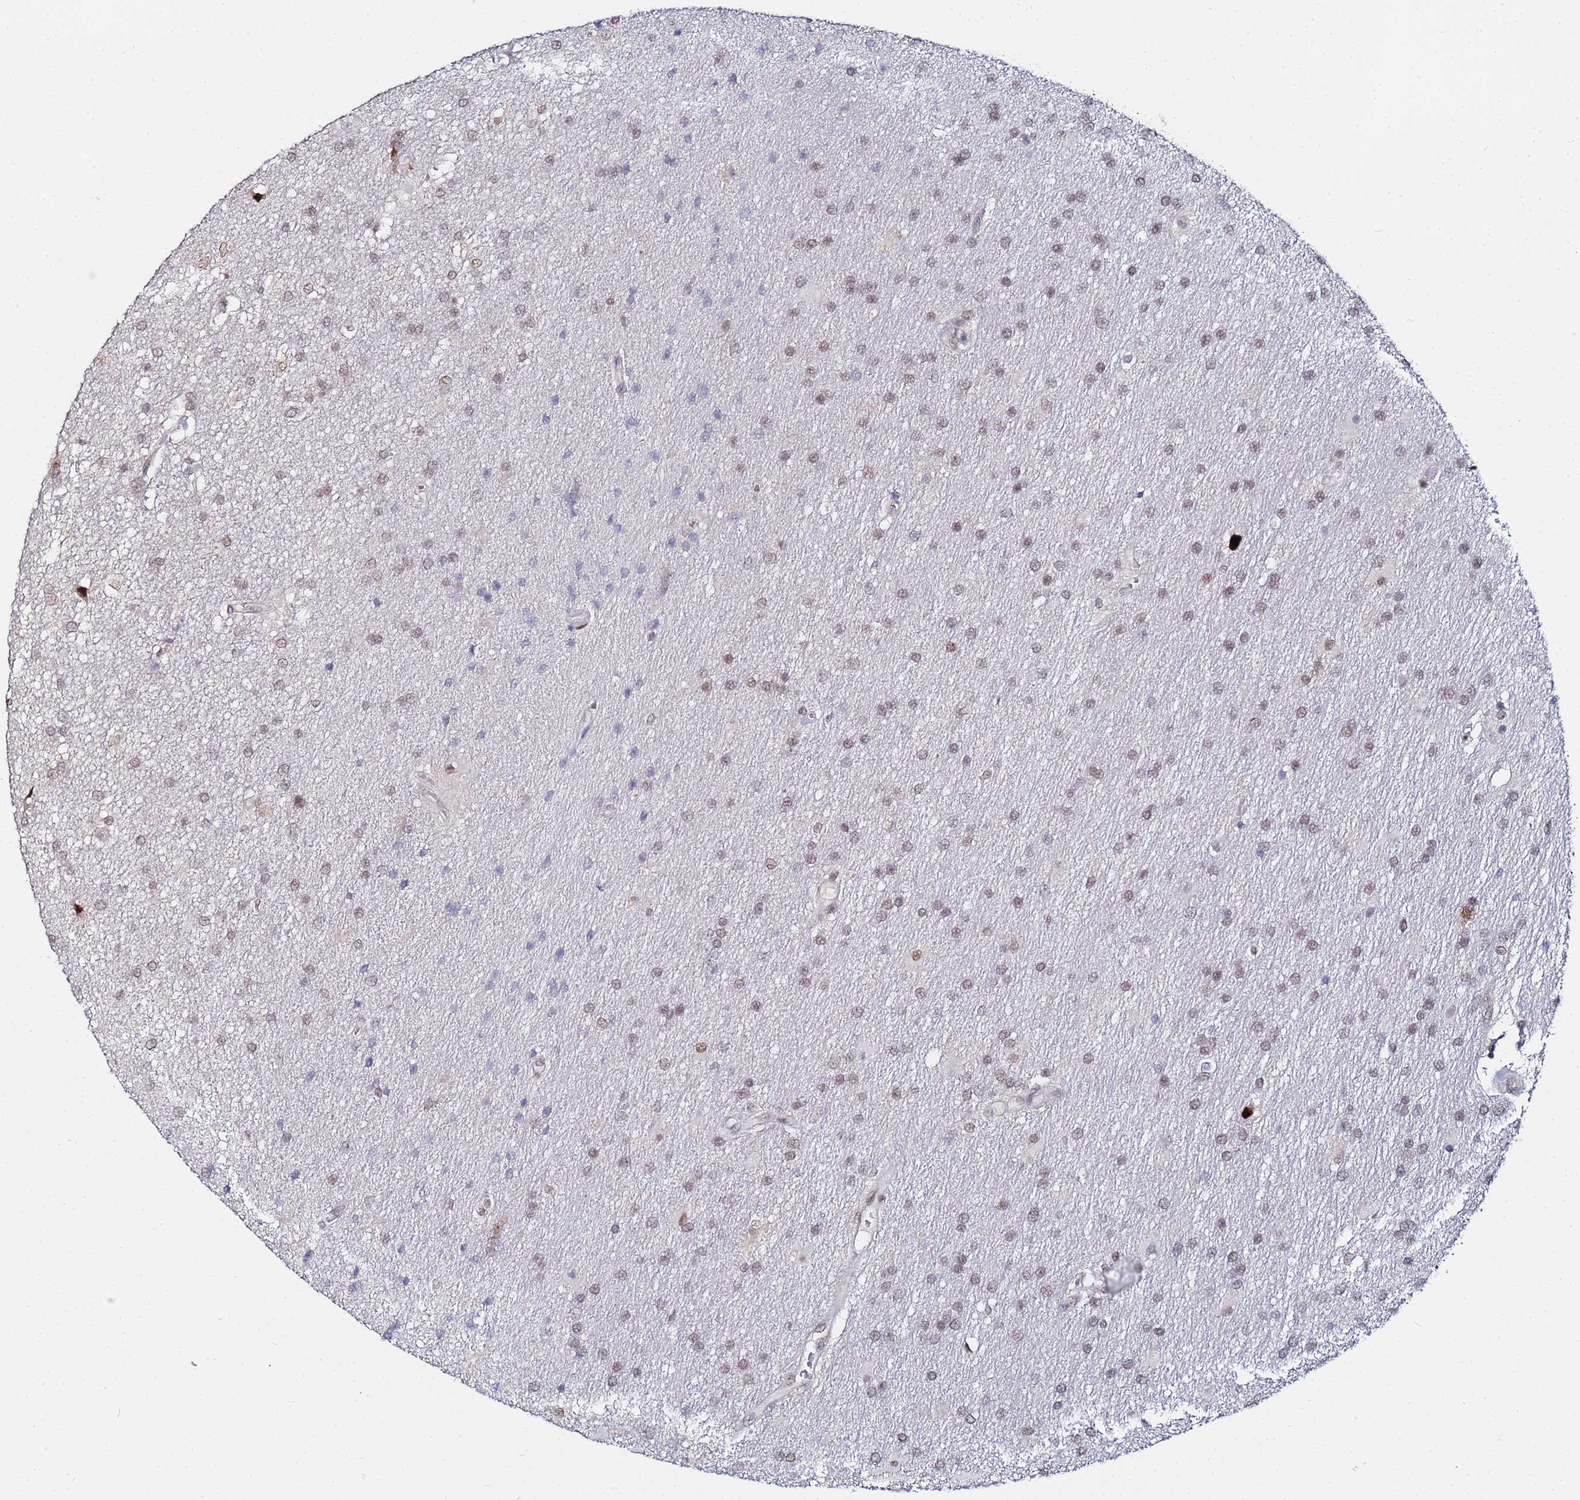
{"staining": {"intensity": "weak", "quantity": ">75%", "location": "nuclear"}, "tissue": "glioma", "cell_type": "Tumor cells", "image_type": "cancer", "snomed": [{"axis": "morphology", "description": "Glioma, malignant, Low grade"}, {"axis": "topography", "description": "Brain"}], "caption": "A histopathology image of human low-grade glioma (malignant) stained for a protein exhibits weak nuclear brown staining in tumor cells.", "gene": "MTCL1", "patient": {"sex": "male", "age": 66}}